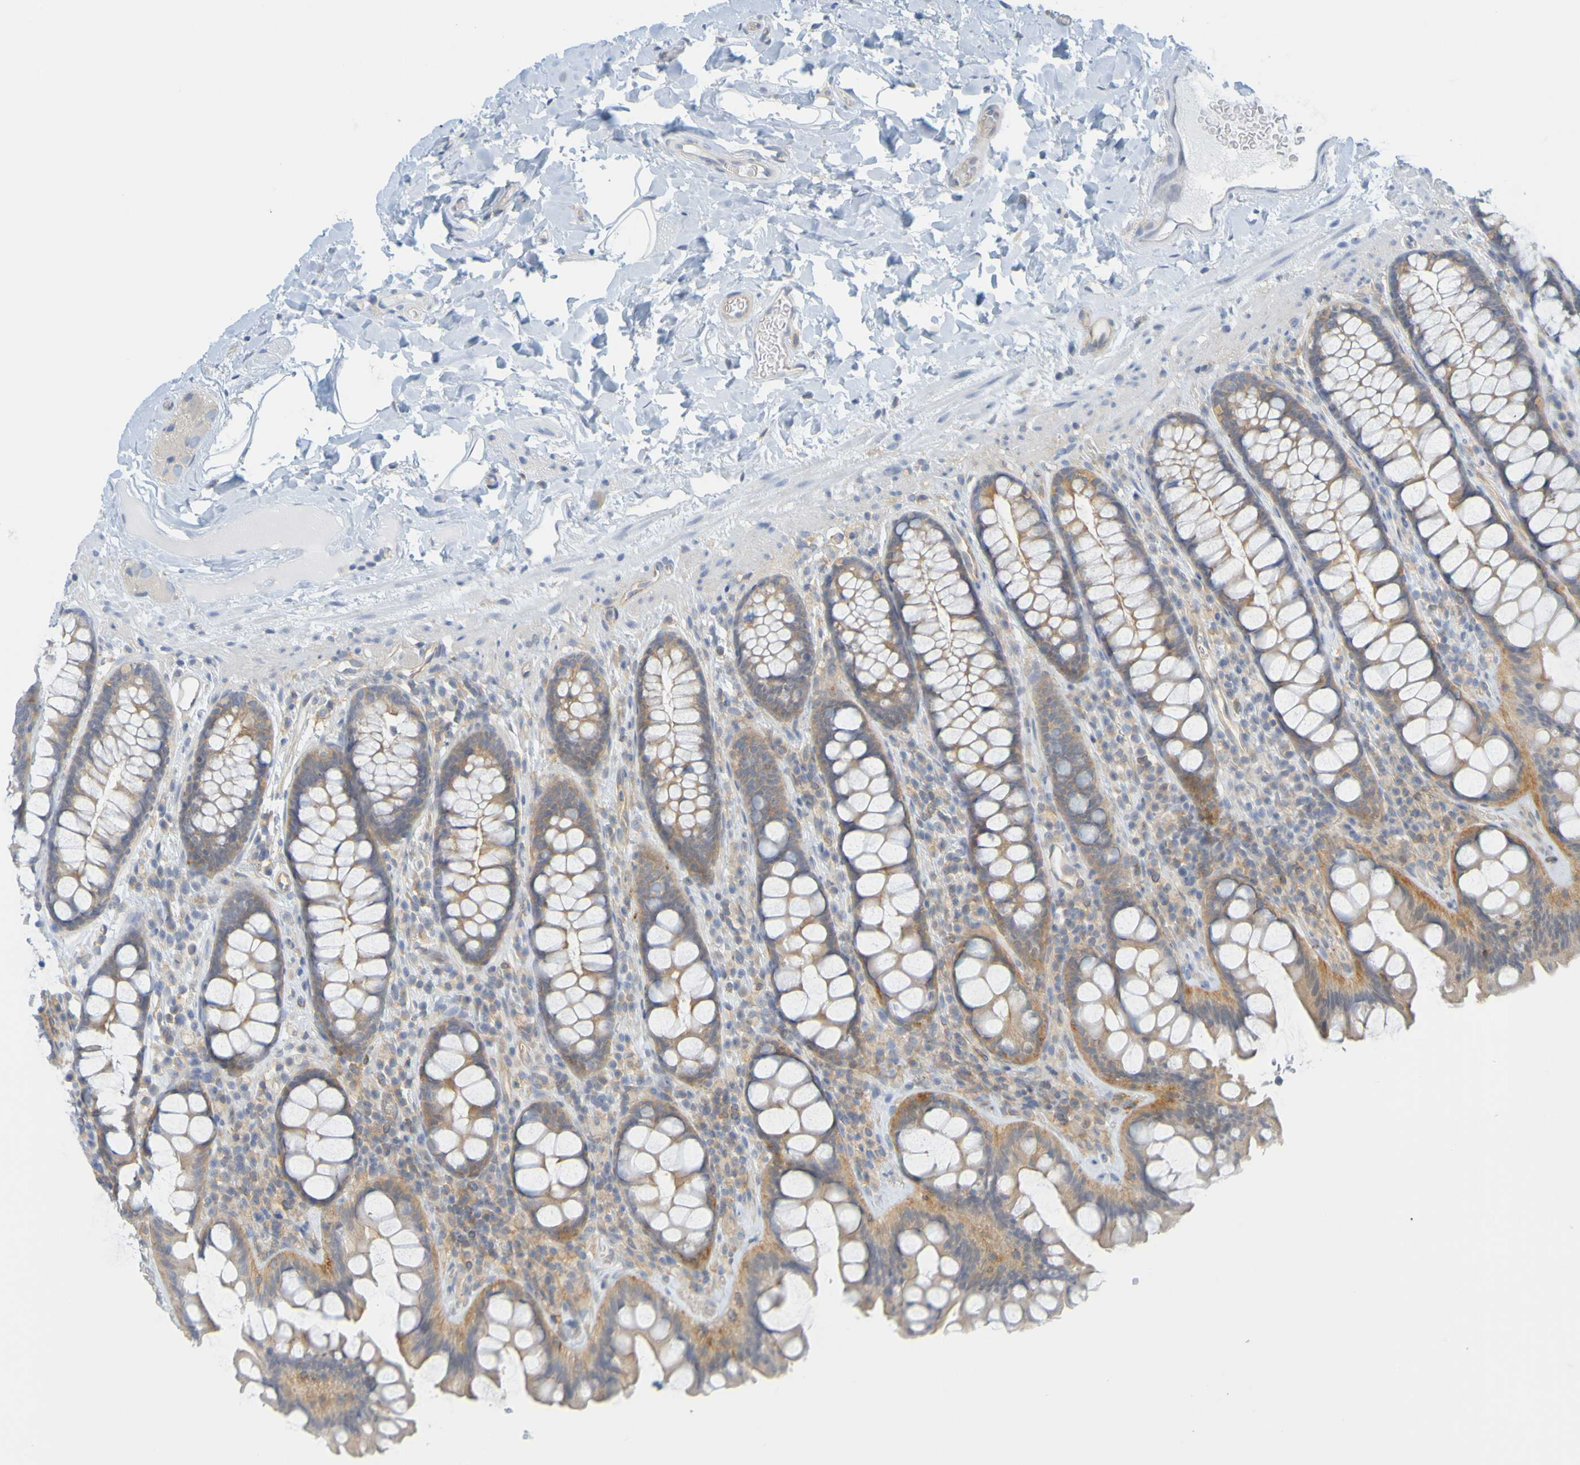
{"staining": {"intensity": "weak", "quantity": ">75%", "location": "cytoplasmic/membranous"}, "tissue": "colon", "cell_type": "Endothelial cells", "image_type": "normal", "snomed": [{"axis": "morphology", "description": "Normal tissue, NOS"}, {"axis": "topography", "description": "Colon"}], "caption": "Protein expression by IHC demonstrates weak cytoplasmic/membranous staining in about >75% of endothelial cells in unremarkable colon.", "gene": "APPL1", "patient": {"sex": "female", "age": 80}}